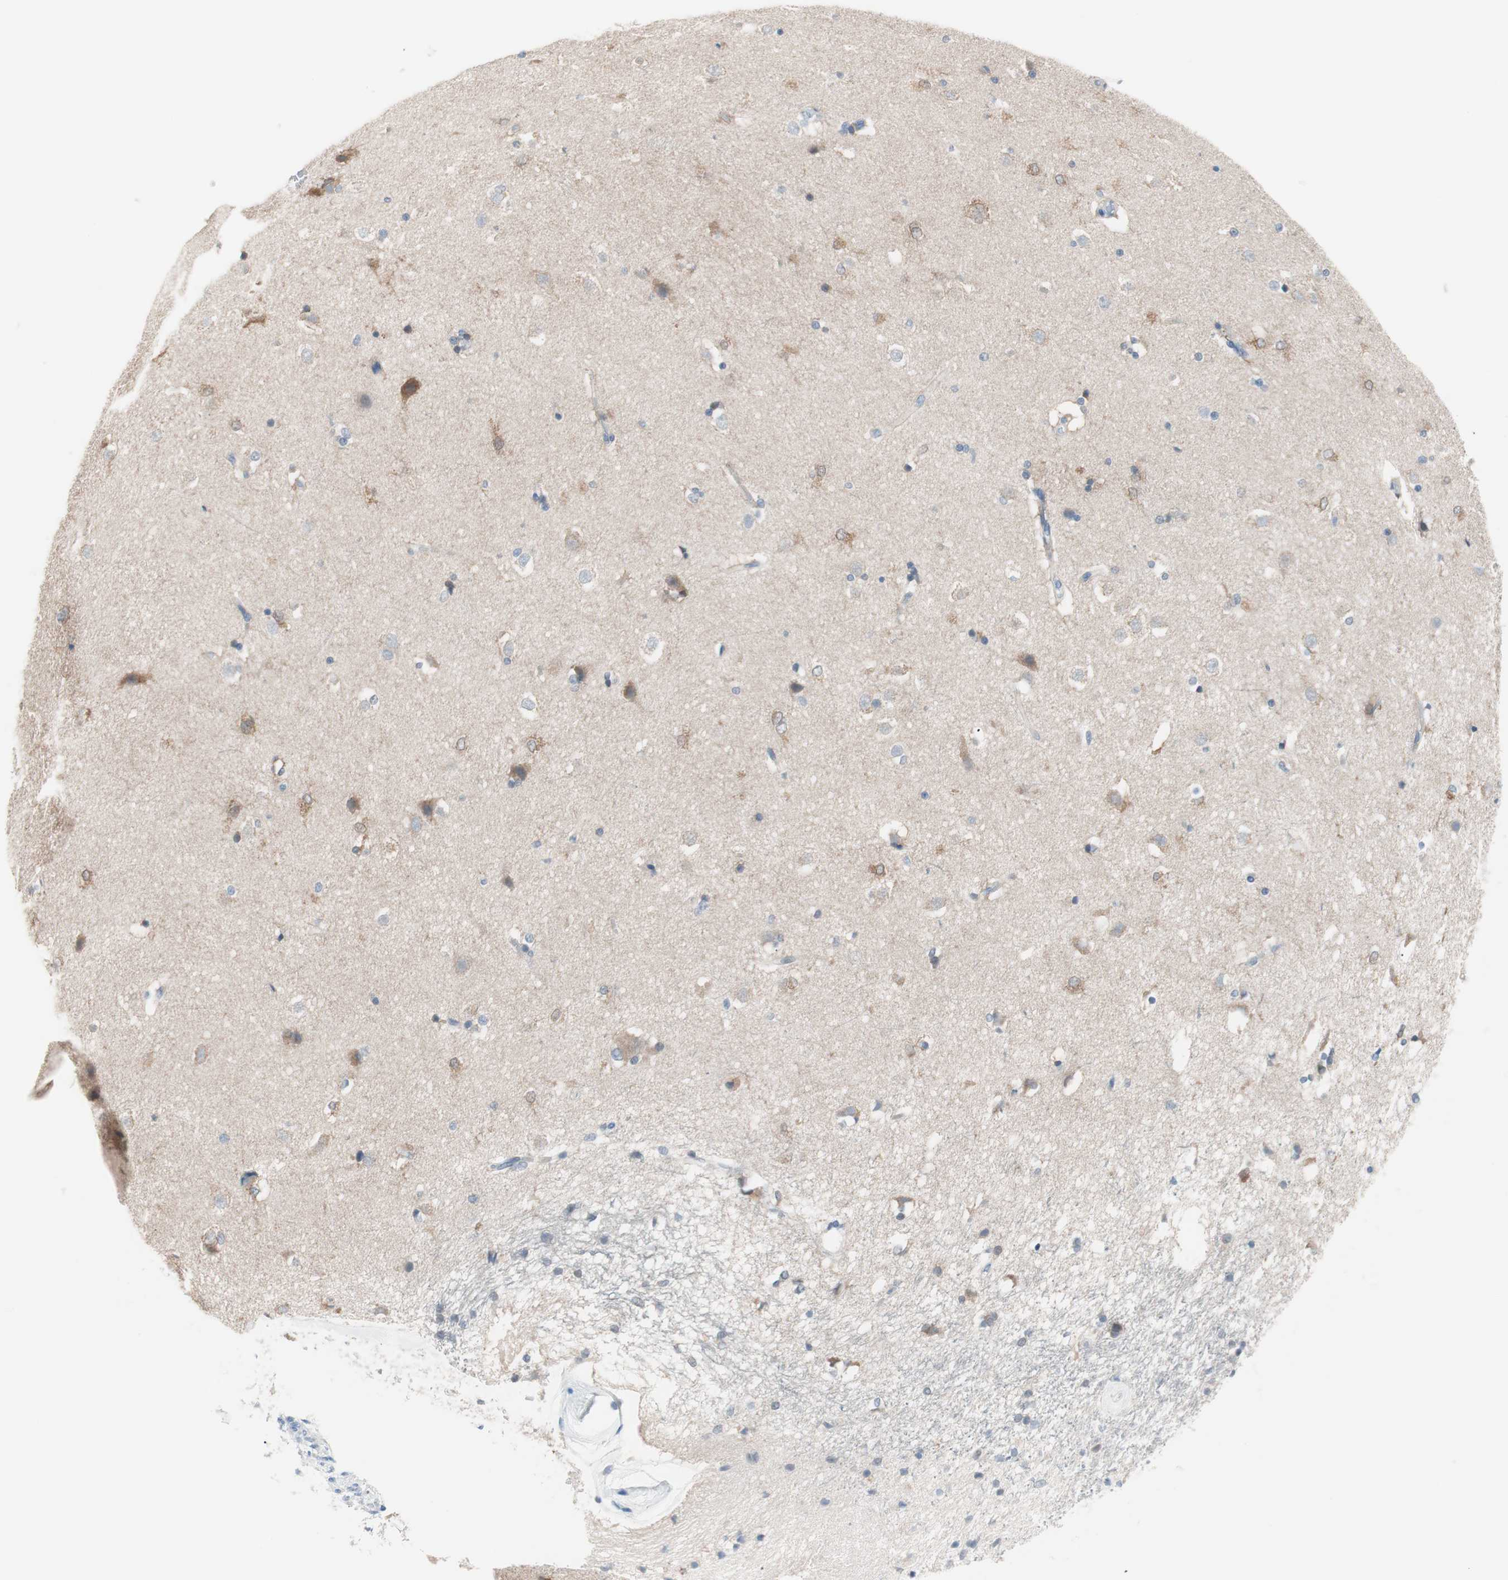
{"staining": {"intensity": "negative", "quantity": "none", "location": "none"}, "tissue": "caudate", "cell_type": "Glial cells", "image_type": "normal", "snomed": [{"axis": "morphology", "description": "Normal tissue, NOS"}, {"axis": "topography", "description": "Lateral ventricle wall"}], "caption": "This is an IHC photomicrograph of benign caudate. There is no positivity in glial cells.", "gene": "VIL1", "patient": {"sex": "female", "age": 19}}